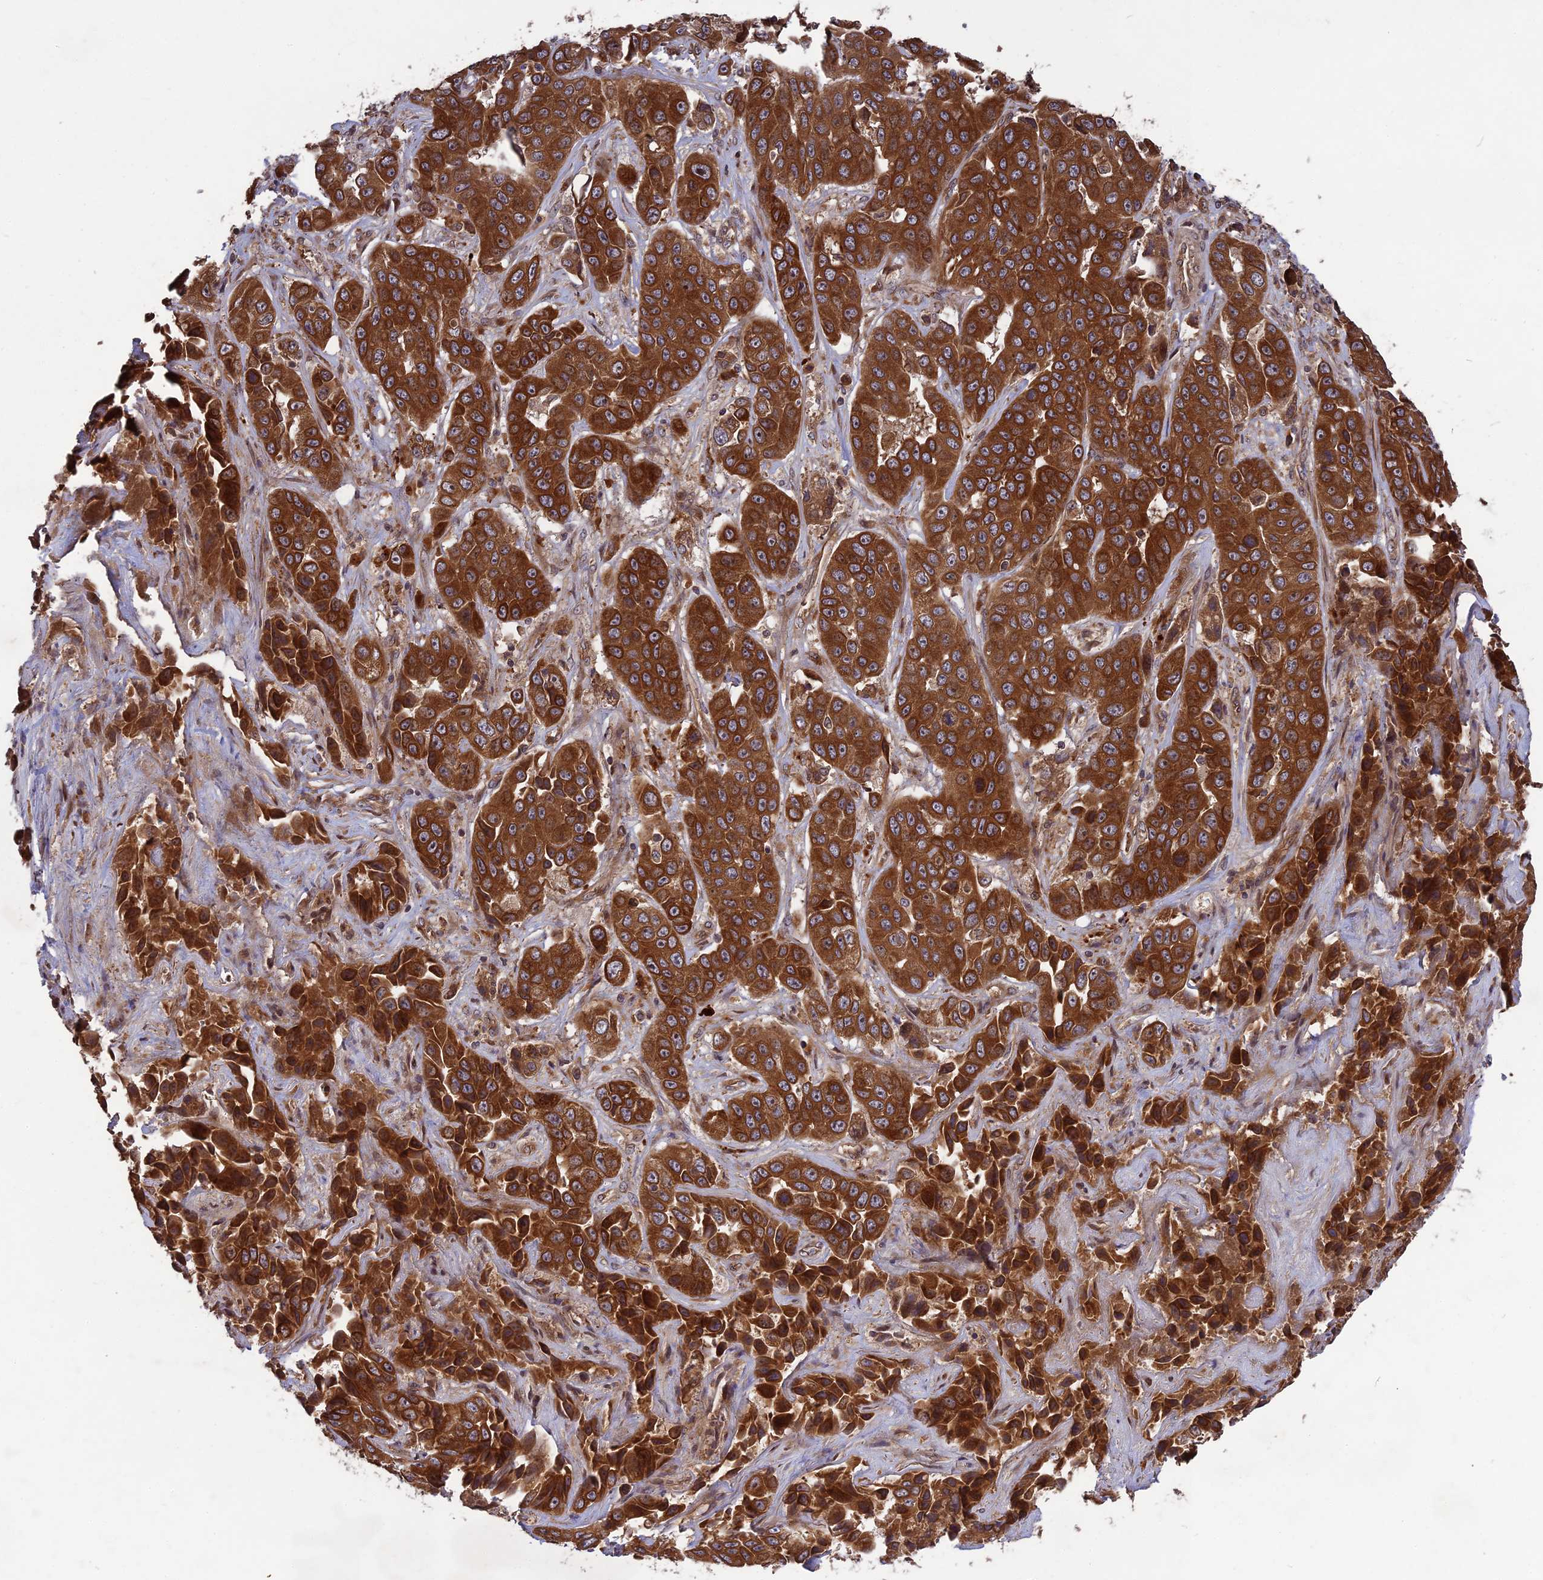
{"staining": {"intensity": "strong", "quantity": ">75%", "location": "cytoplasmic/membranous"}, "tissue": "liver cancer", "cell_type": "Tumor cells", "image_type": "cancer", "snomed": [{"axis": "morphology", "description": "Cholangiocarcinoma"}, {"axis": "topography", "description": "Liver"}], "caption": "Tumor cells reveal high levels of strong cytoplasmic/membranous expression in about >75% of cells in human liver cholangiocarcinoma. (brown staining indicates protein expression, while blue staining denotes nuclei).", "gene": "TMUB2", "patient": {"sex": "female", "age": 52}}